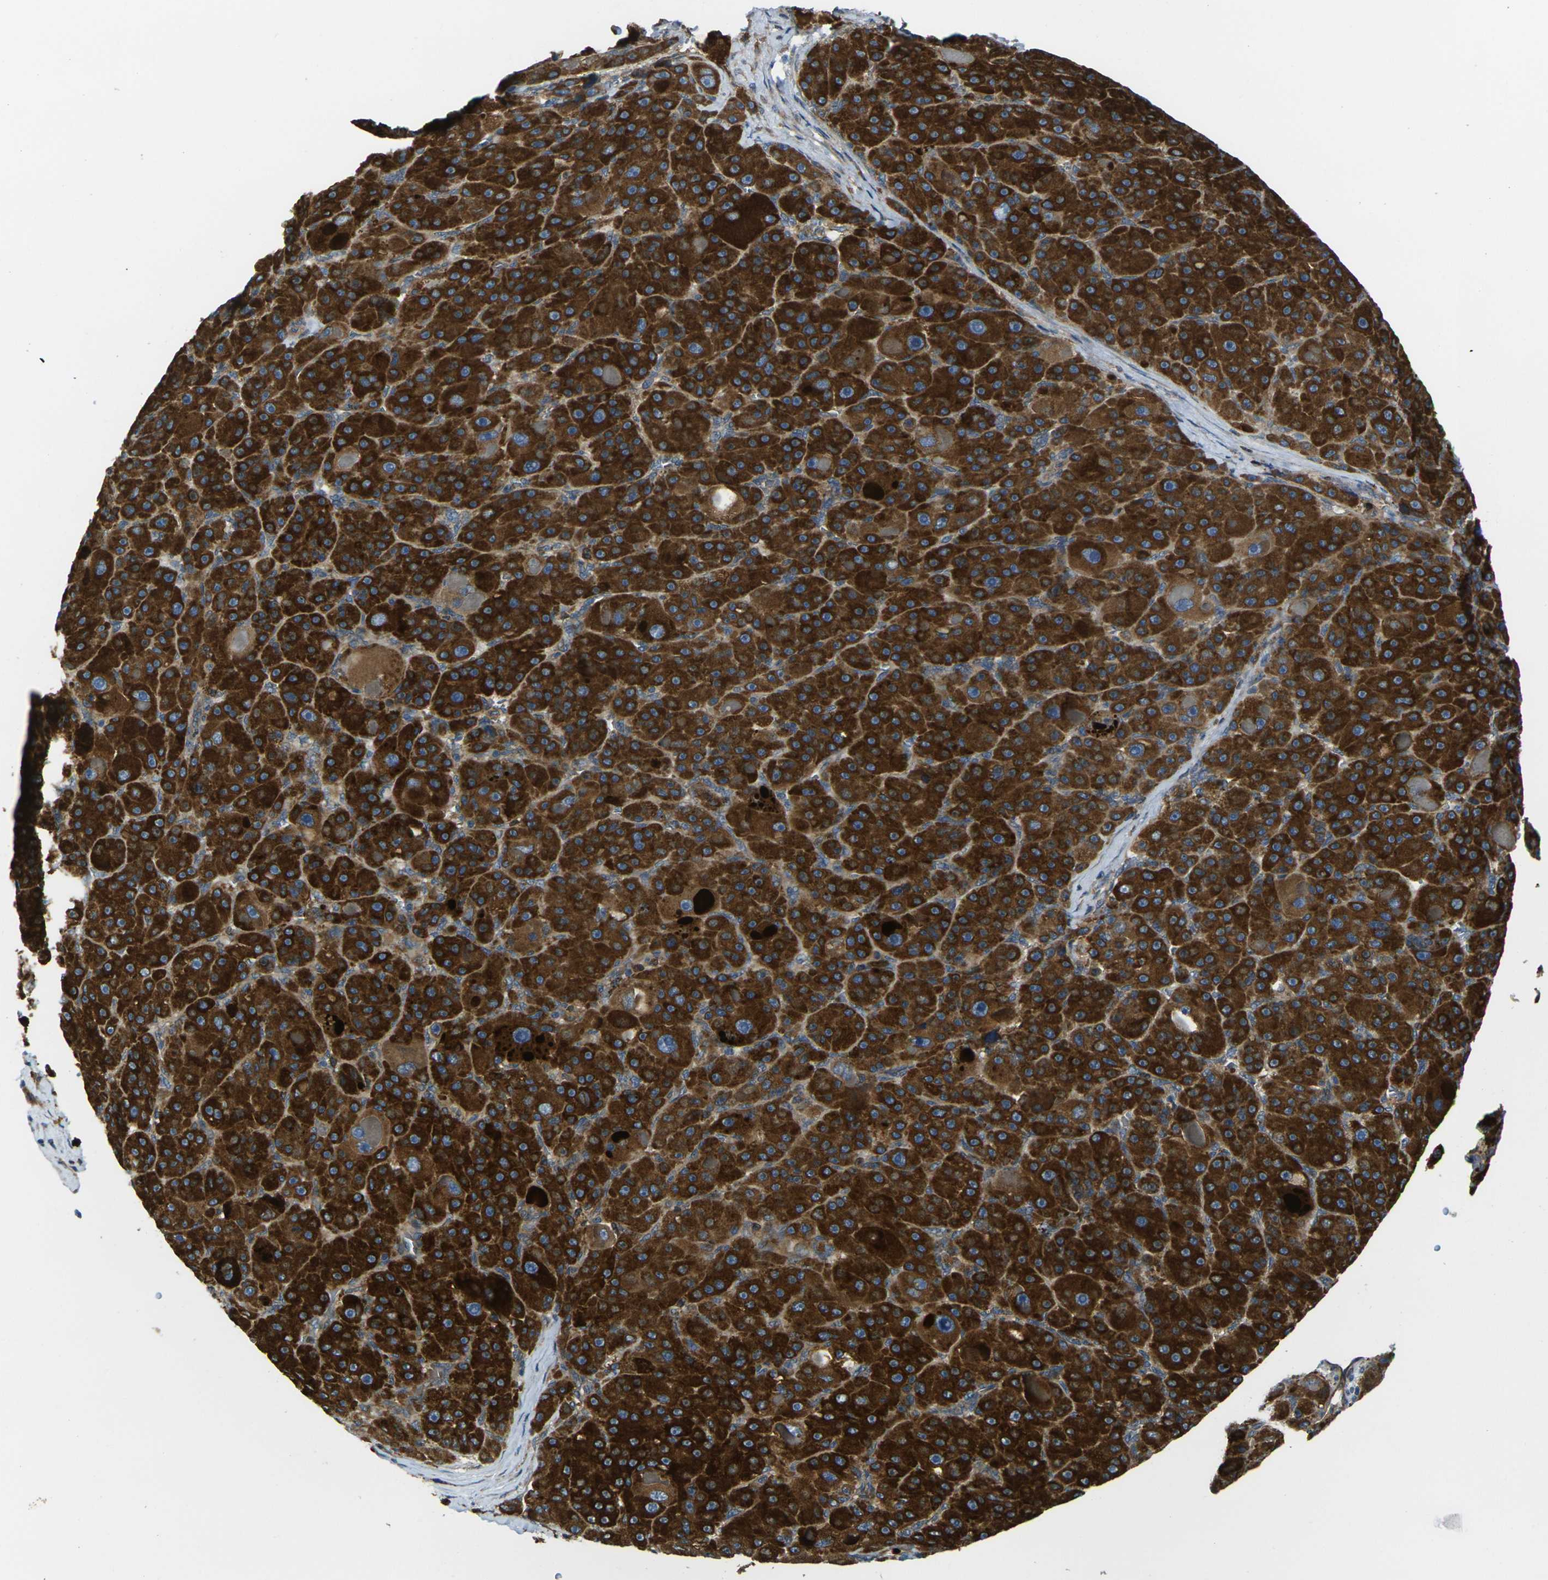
{"staining": {"intensity": "strong", "quantity": ">75%", "location": "cytoplasmic/membranous"}, "tissue": "liver cancer", "cell_type": "Tumor cells", "image_type": "cancer", "snomed": [{"axis": "morphology", "description": "Carcinoma, Hepatocellular, NOS"}, {"axis": "topography", "description": "Liver"}], "caption": "Strong cytoplasmic/membranous staining for a protein is seen in about >75% of tumor cells of hepatocellular carcinoma (liver) using IHC.", "gene": "FZD1", "patient": {"sex": "male", "age": 76}}